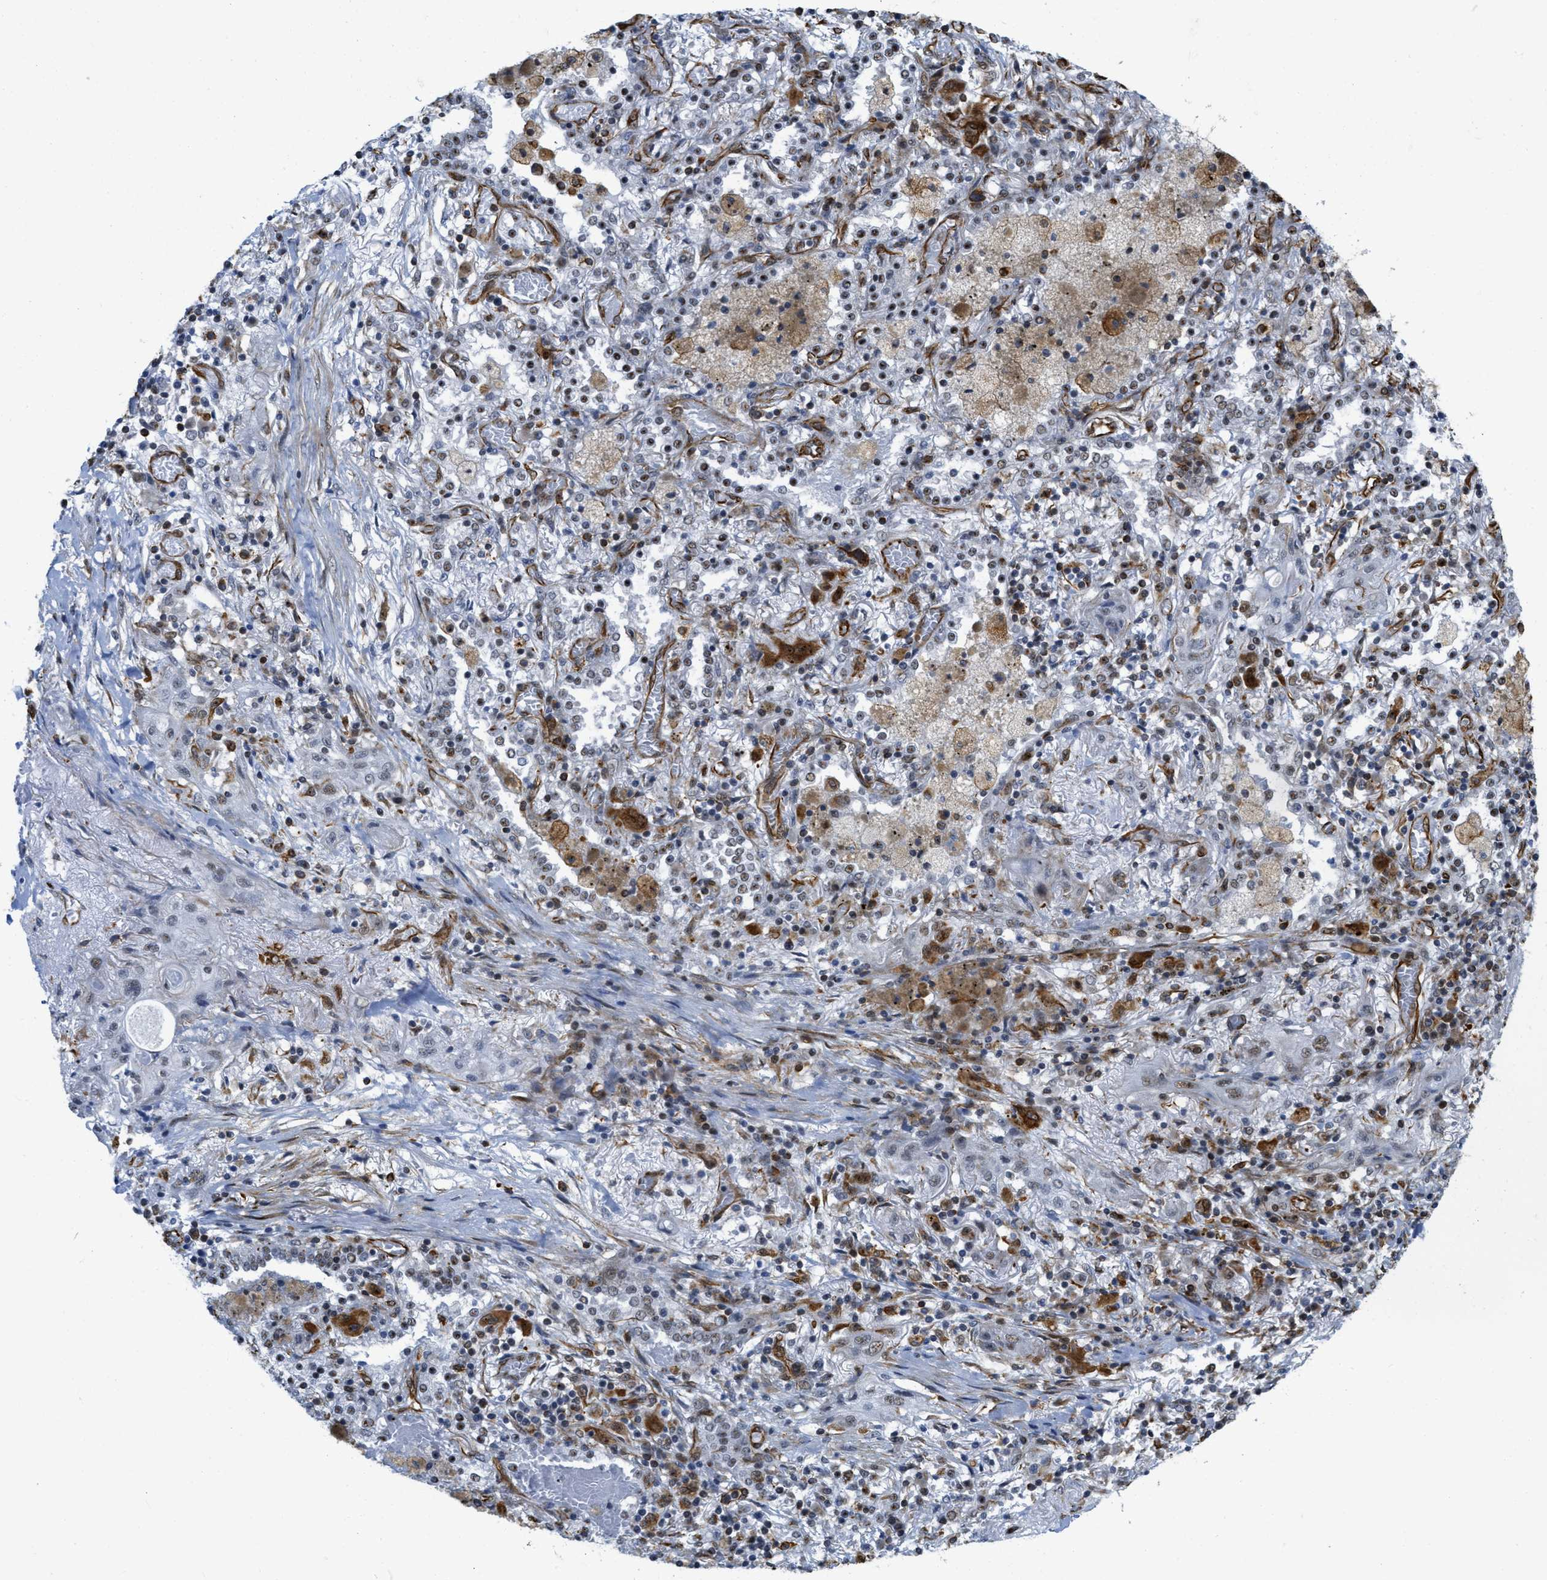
{"staining": {"intensity": "weak", "quantity": "25%-75%", "location": "nuclear"}, "tissue": "lung cancer", "cell_type": "Tumor cells", "image_type": "cancer", "snomed": [{"axis": "morphology", "description": "Squamous cell carcinoma, NOS"}, {"axis": "topography", "description": "Lung"}], "caption": "A micrograph showing weak nuclear expression in approximately 25%-75% of tumor cells in lung squamous cell carcinoma, as visualized by brown immunohistochemical staining.", "gene": "LRRC8B", "patient": {"sex": "female", "age": 47}}